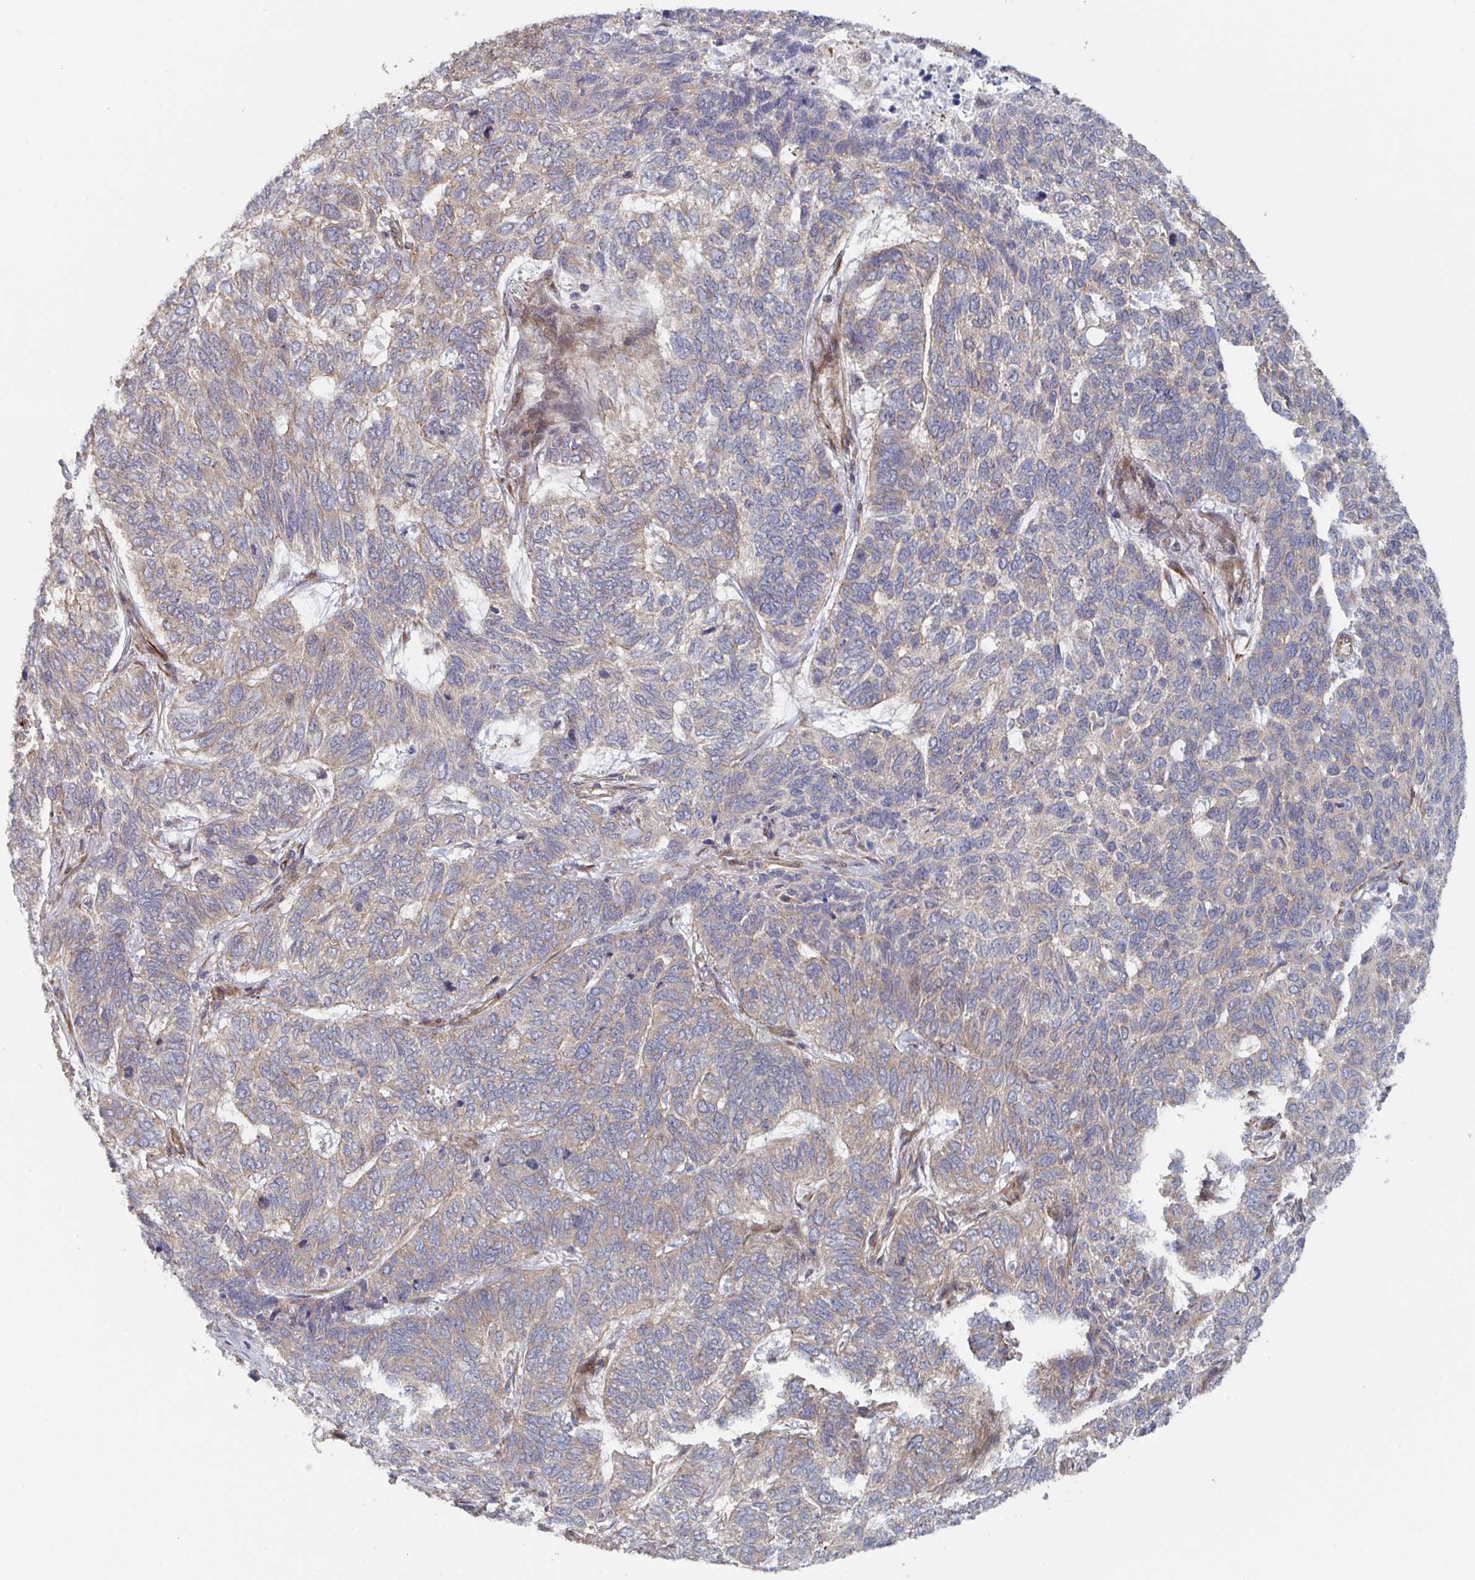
{"staining": {"intensity": "weak", "quantity": "25%-75%", "location": "cytoplasmic/membranous"}, "tissue": "skin cancer", "cell_type": "Tumor cells", "image_type": "cancer", "snomed": [{"axis": "morphology", "description": "Basal cell carcinoma"}, {"axis": "topography", "description": "Skin"}], "caption": "Skin cancer (basal cell carcinoma) stained with a brown dye shows weak cytoplasmic/membranous positive staining in approximately 25%-75% of tumor cells.", "gene": "DVL3", "patient": {"sex": "female", "age": 65}}